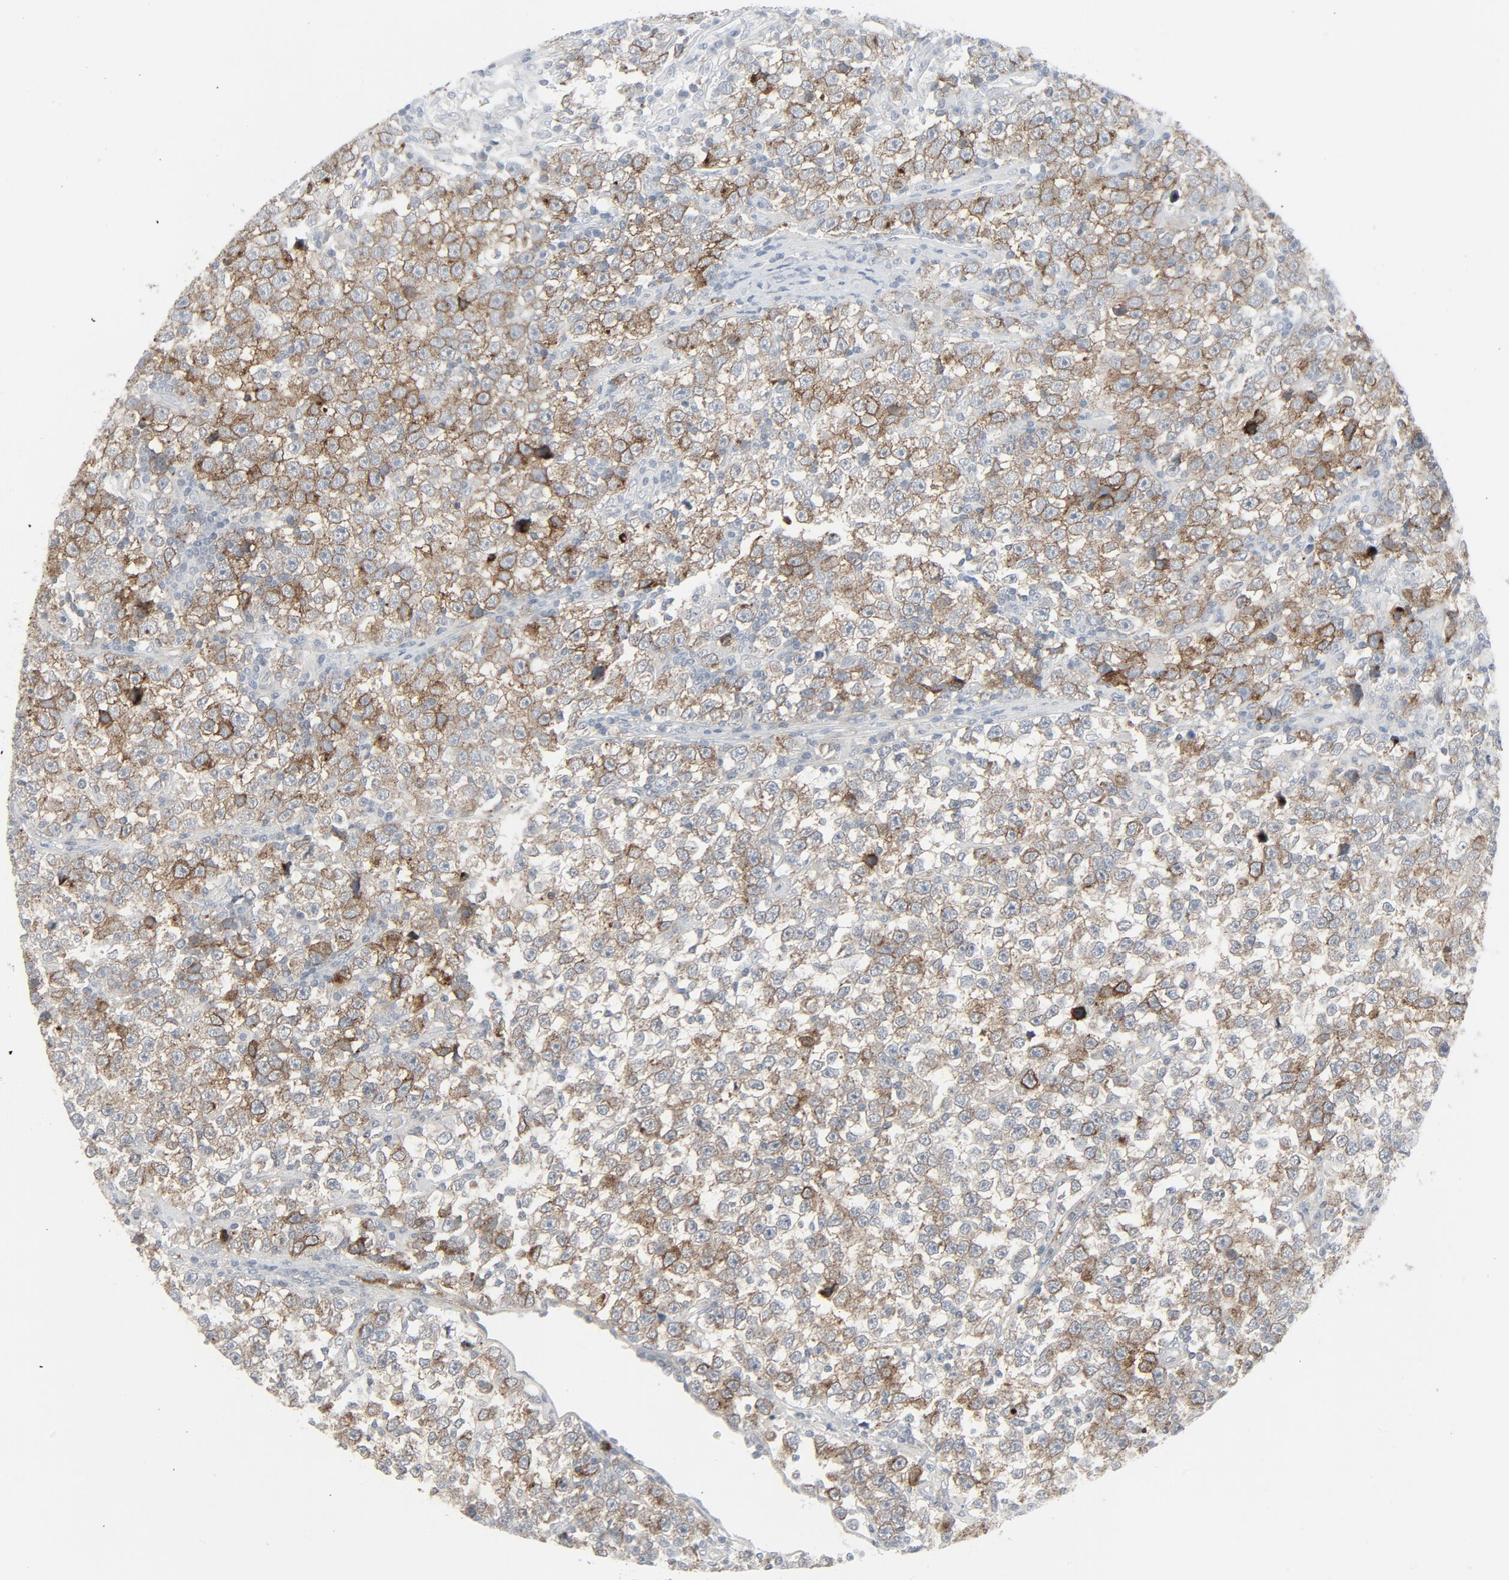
{"staining": {"intensity": "moderate", "quantity": ">75%", "location": "cytoplasmic/membranous"}, "tissue": "testis cancer", "cell_type": "Tumor cells", "image_type": "cancer", "snomed": [{"axis": "morphology", "description": "Seminoma, NOS"}, {"axis": "topography", "description": "Testis"}], "caption": "The micrograph displays a brown stain indicating the presence of a protein in the cytoplasmic/membranous of tumor cells in seminoma (testis). (DAB (3,3'-diaminobenzidine) IHC, brown staining for protein, blue staining for nuclei).", "gene": "FGFR3", "patient": {"sex": "male", "age": 43}}